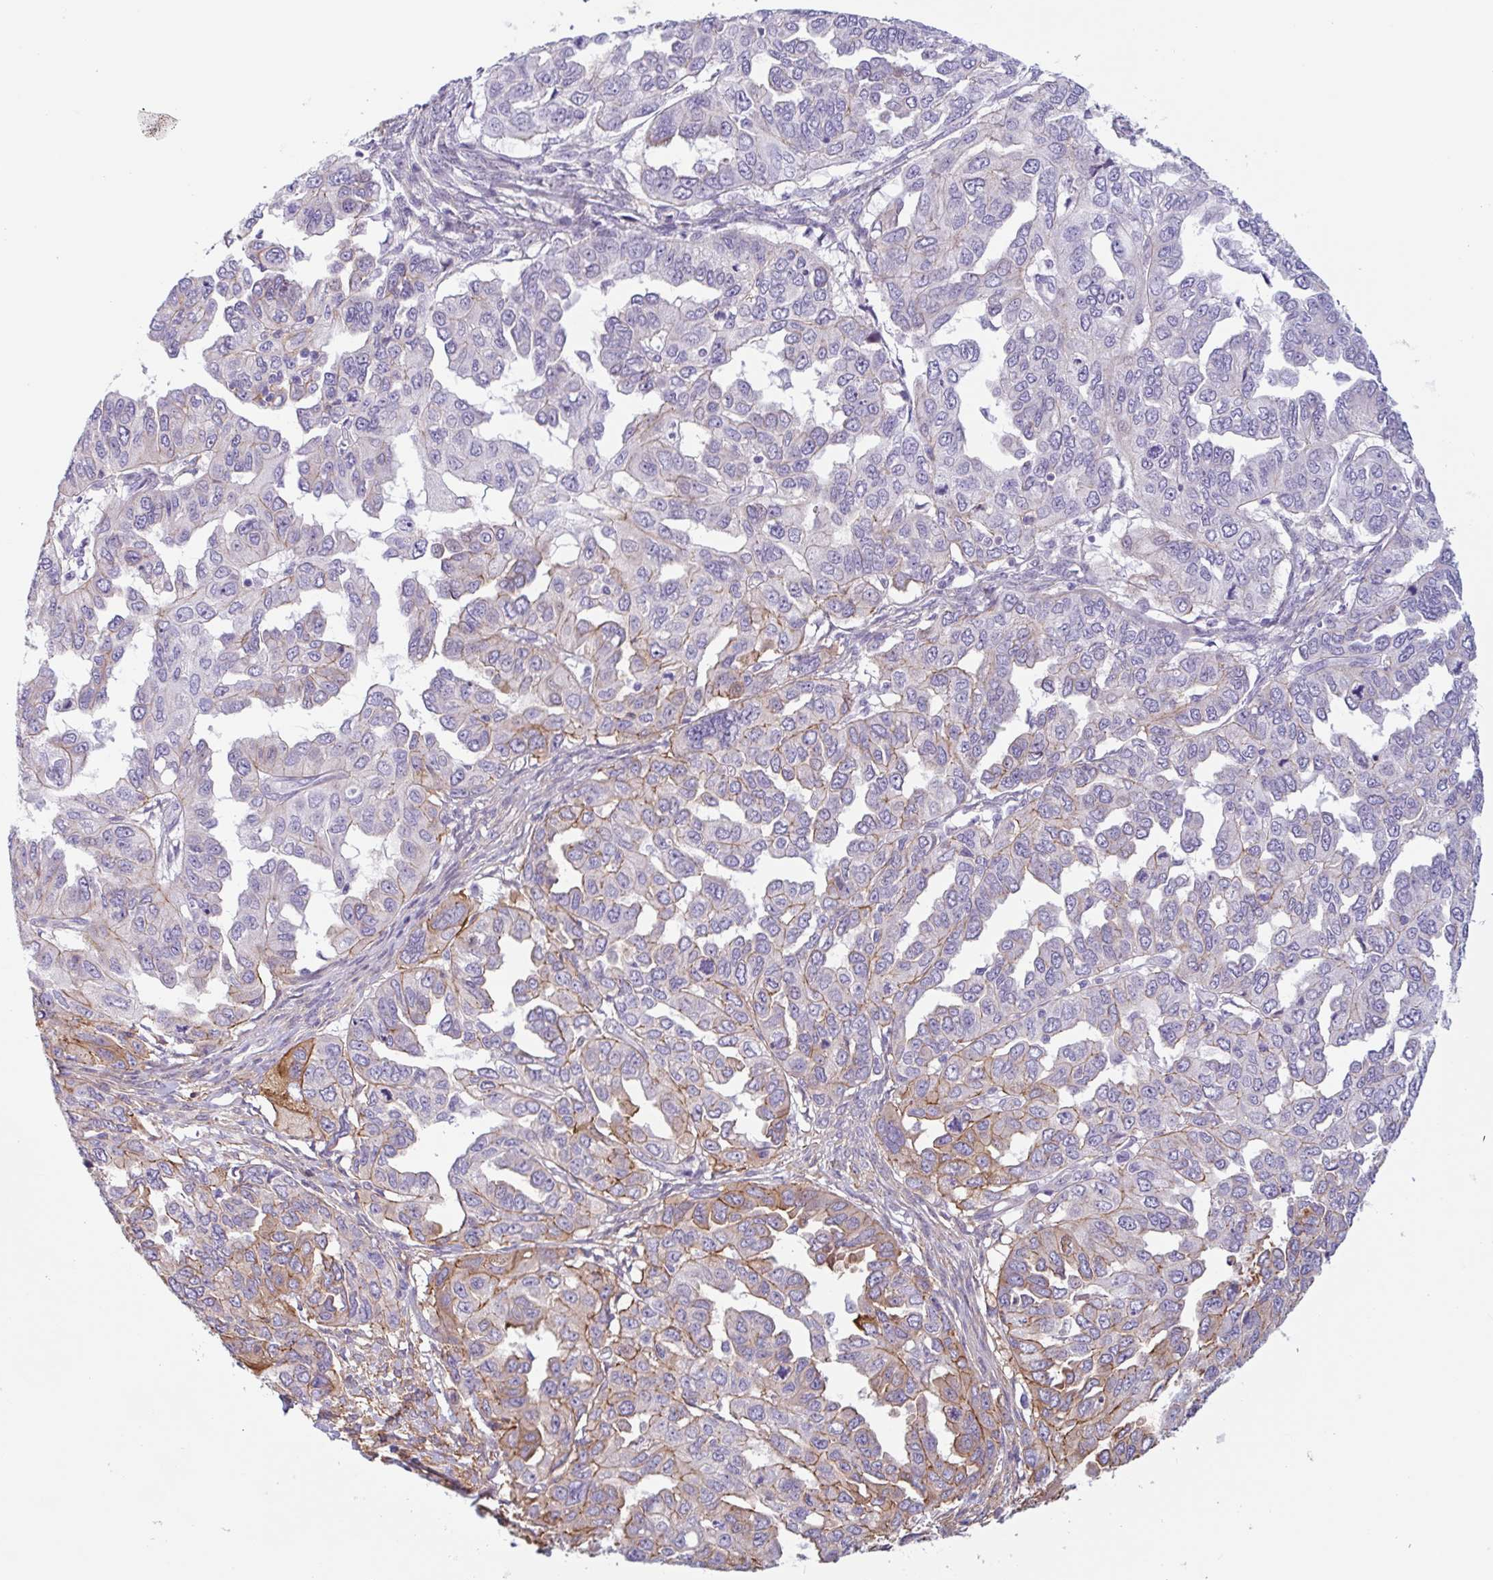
{"staining": {"intensity": "moderate", "quantity": "<25%", "location": "cytoplasmic/membranous"}, "tissue": "ovarian cancer", "cell_type": "Tumor cells", "image_type": "cancer", "snomed": [{"axis": "morphology", "description": "Cystadenocarcinoma, serous, NOS"}, {"axis": "topography", "description": "Ovary"}], "caption": "Immunohistochemical staining of serous cystadenocarcinoma (ovarian) shows moderate cytoplasmic/membranous protein positivity in about <25% of tumor cells.", "gene": "MYH10", "patient": {"sex": "female", "age": 53}}